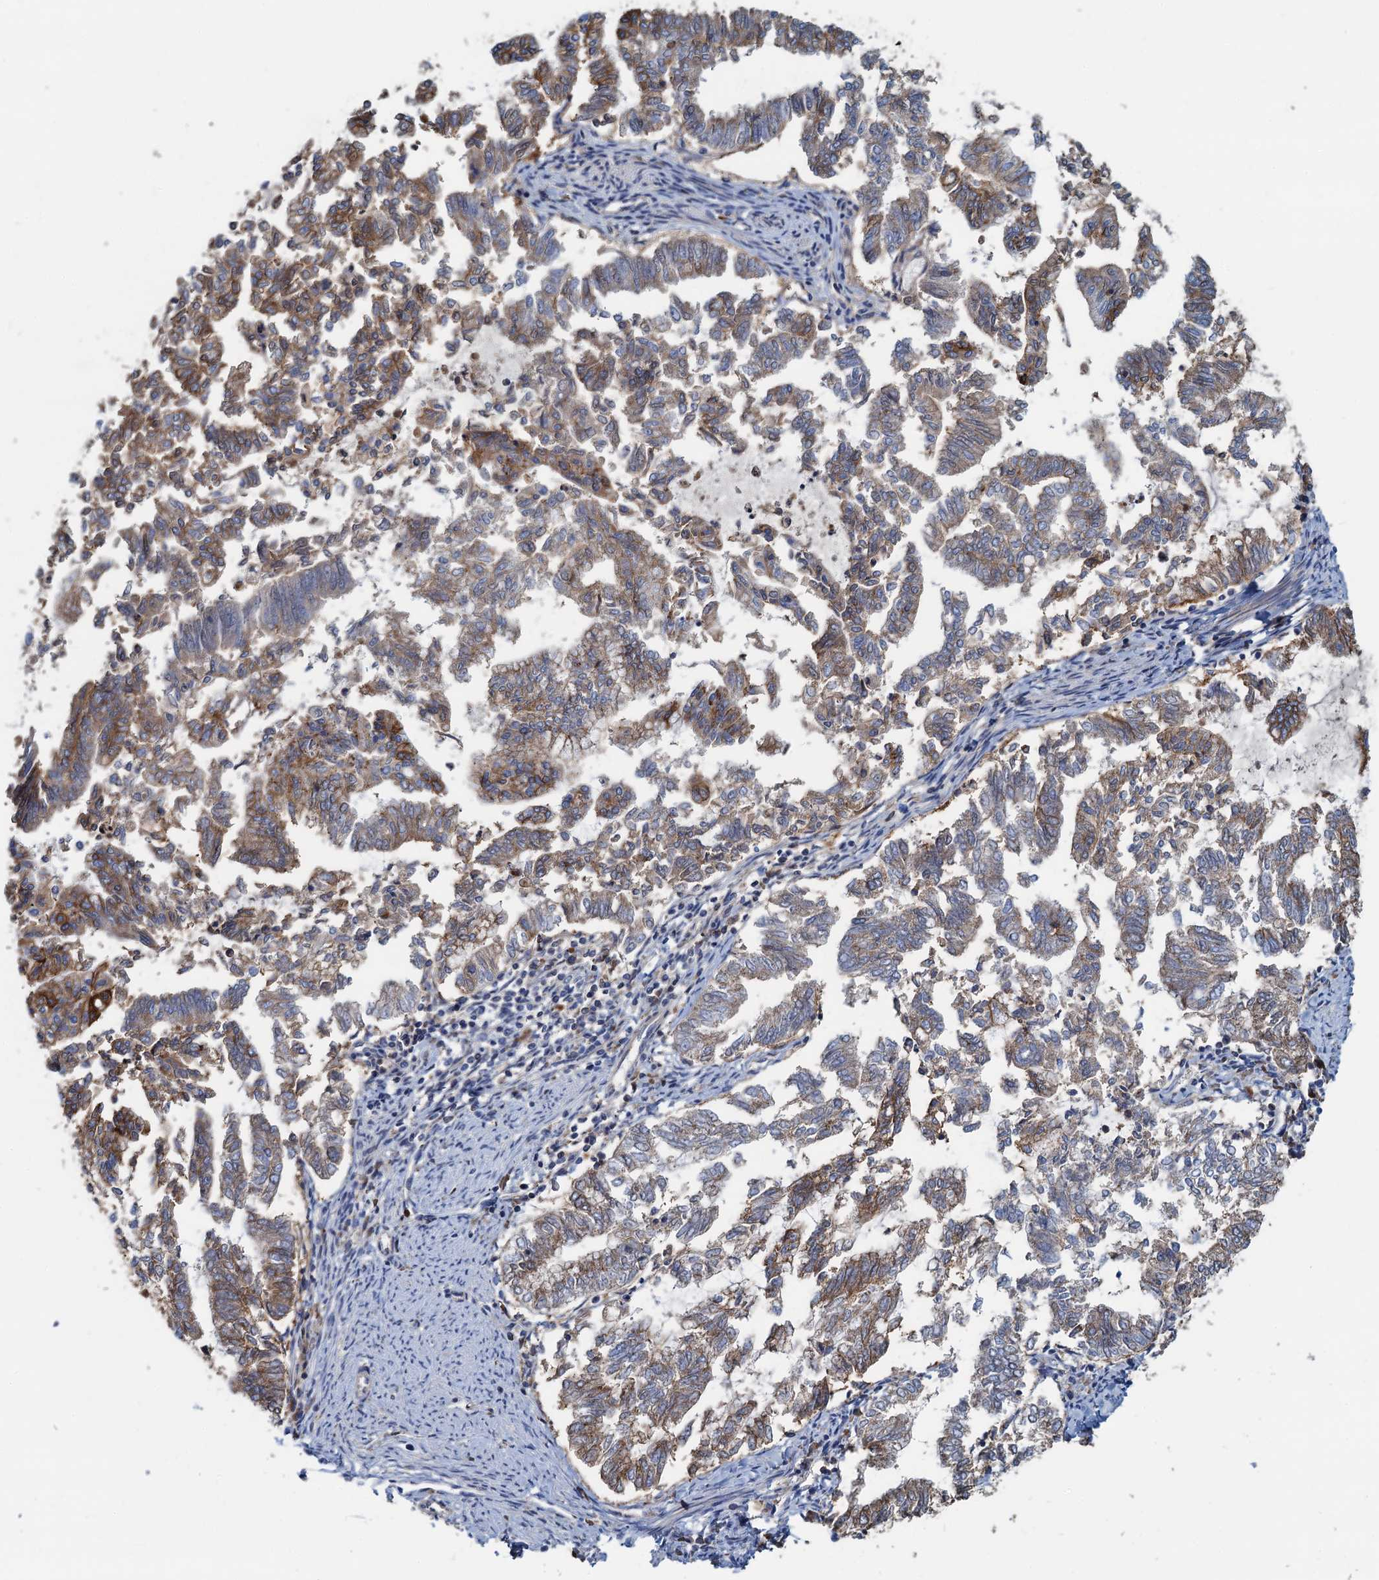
{"staining": {"intensity": "moderate", "quantity": "25%-75%", "location": "cytoplasmic/membranous"}, "tissue": "endometrial cancer", "cell_type": "Tumor cells", "image_type": "cancer", "snomed": [{"axis": "morphology", "description": "Adenocarcinoma, NOS"}, {"axis": "topography", "description": "Endometrium"}], "caption": "Protein staining of endometrial cancer (adenocarcinoma) tissue shows moderate cytoplasmic/membranous expression in approximately 25%-75% of tumor cells.", "gene": "LNX2", "patient": {"sex": "female", "age": 79}}